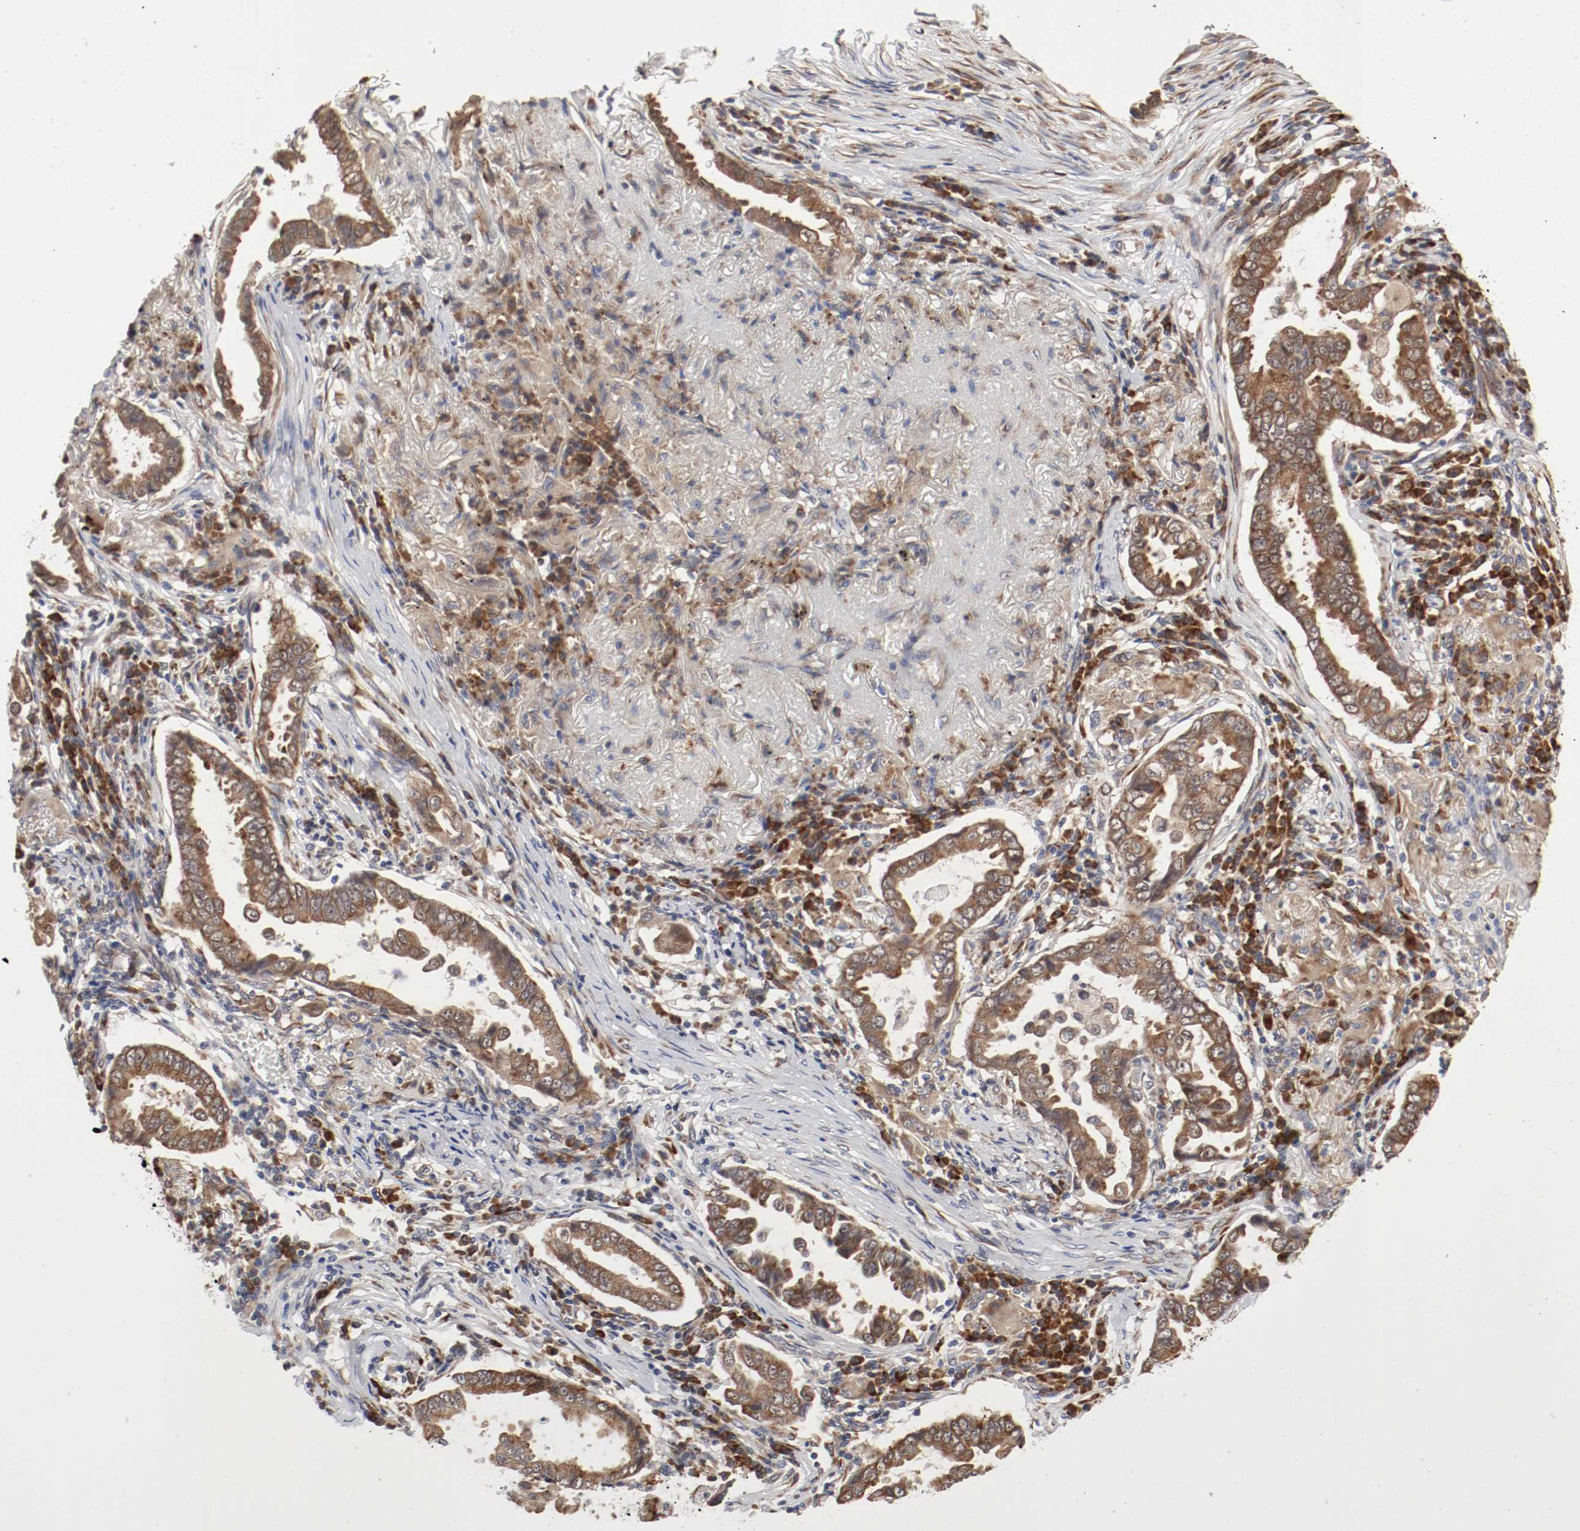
{"staining": {"intensity": "strong", "quantity": ">75%", "location": "cytoplasmic/membranous"}, "tissue": "lung cancer", "cell_type": "Tumor cells", "image_type": "cancer", "snomed": [{"axis": "morphology", "description": "Normal tissue, NOS"}, {"axis": "morphology", "description": "Inflammation, NOS"}, {"axis": "morphology", "description": "Adenocarcinoma, NOS"}, {"axis": "topography", "description": "Lung"}], "caption": "Lung cancer was stained to show a protein in brown. There is high levels of strong cytoplasmic/membranous staining in approximately >75% of tumor cells. (DAB (3,3'-diaminobenzidine) IHC with brightfield microscopy, high magnification).", "gene": "FKBP3", "patient": {"sex": "female", "age": 64}}